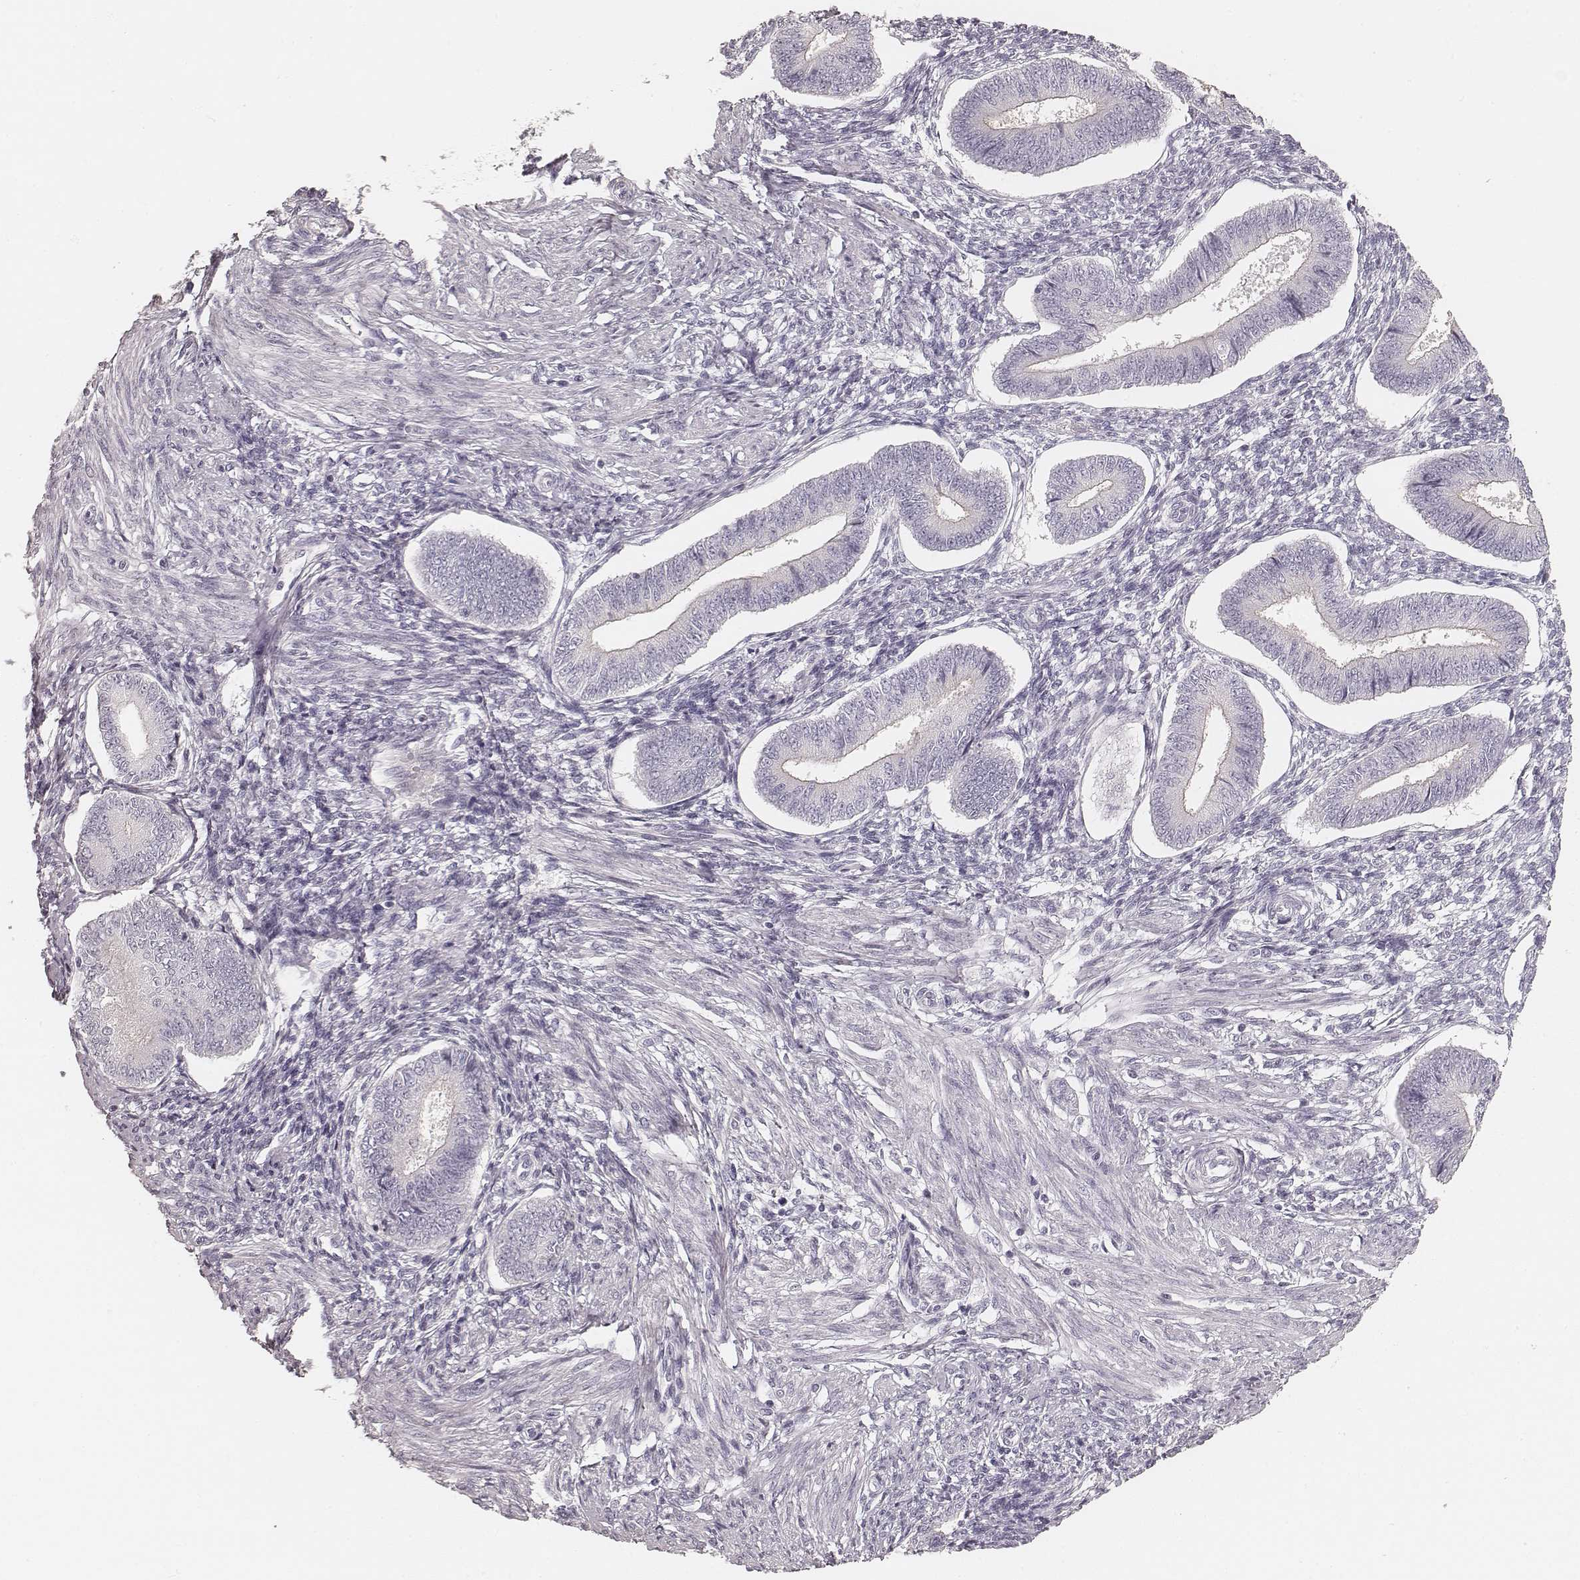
{"staining": {"intensity": "negative", "quantity": "none", "location": "none"}, "tissue": "endometrium", "cell_type": "Cells in endometrial stroma", "image_type": "normal", "snomed": [{"axis": "morphology", "description": "Normal tissue, NOS"}, {"axis": "topography", "description": "Endometrium"}], "caption": "A photomicrograph of endometrium stained for a protein exhibits no brown staining in cells in endometrial stroma. (DAB (3,3'-diaminobenzidine) immunohistochemistry (IHC) visualized using brightfield microscopy, high magnification).", "gene": "HNF4G", "patient": {"sex": "female", "age": 42}}